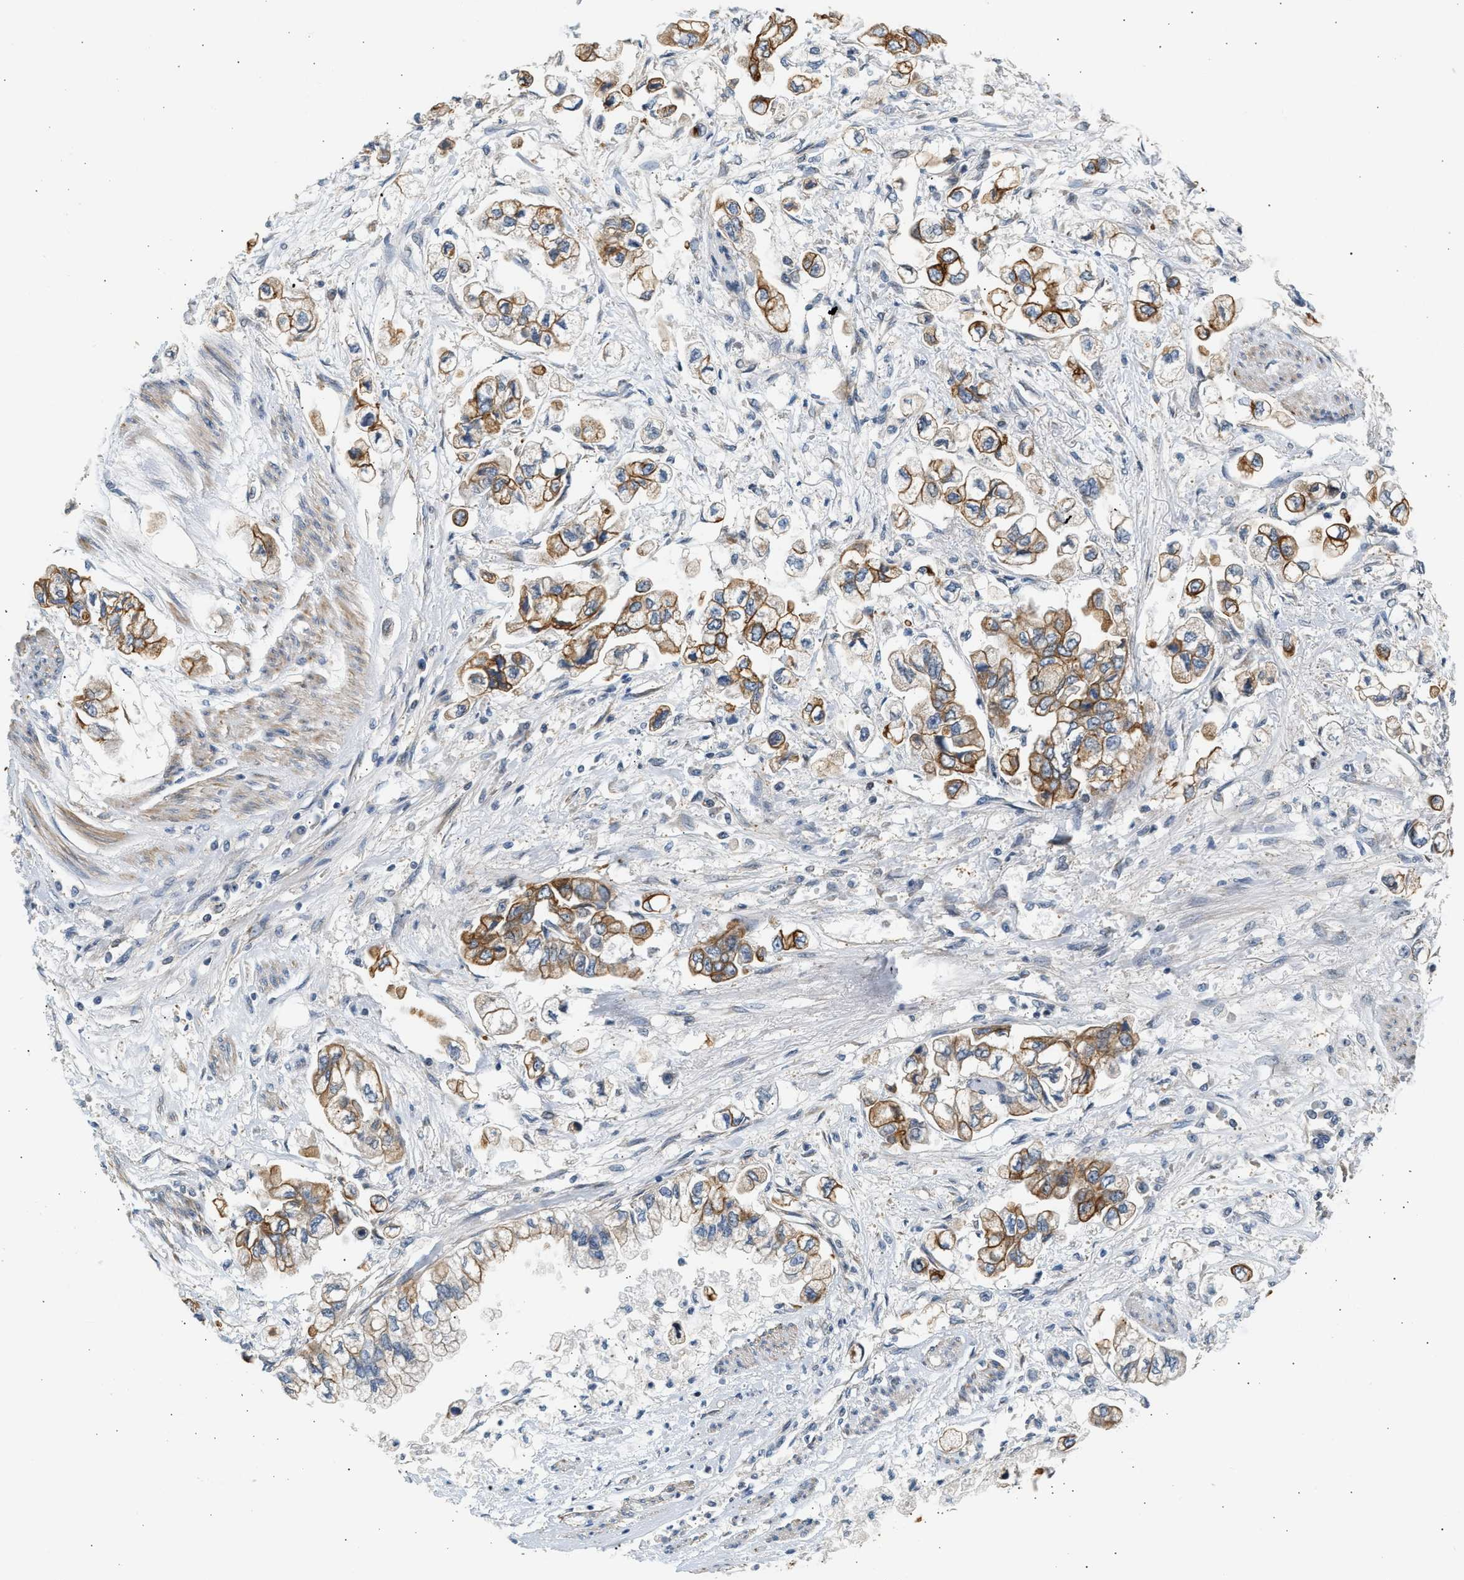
{"staining": {"intensity": "moderate", "quantity": ">75%", "location": "cytoplasmic/membranous"}, "tissue": "stomach cancer", "cell_type": "Tumor cells", "image_type": "cancer", "snomed": [{"axis": "morphology", "description": "Normal tissue, NOS"}, {"axis": "morphology", "description": "Adenocarcinoma, NOS"}, {"axis": "topography", "description": "Stomach"}], "caption": "High-magnification brightfield microscopy of stomach cancer stained with DAB (3,3'-diaminobenzidine) (brown) and counterstained with hematoxylin (blue). tumor cells exhibit moderate cytoplasmic/membranous staining is identified in about>75% of cells.", "gene": "WDR31", "patient": {"sex": "male", "age": 62}}